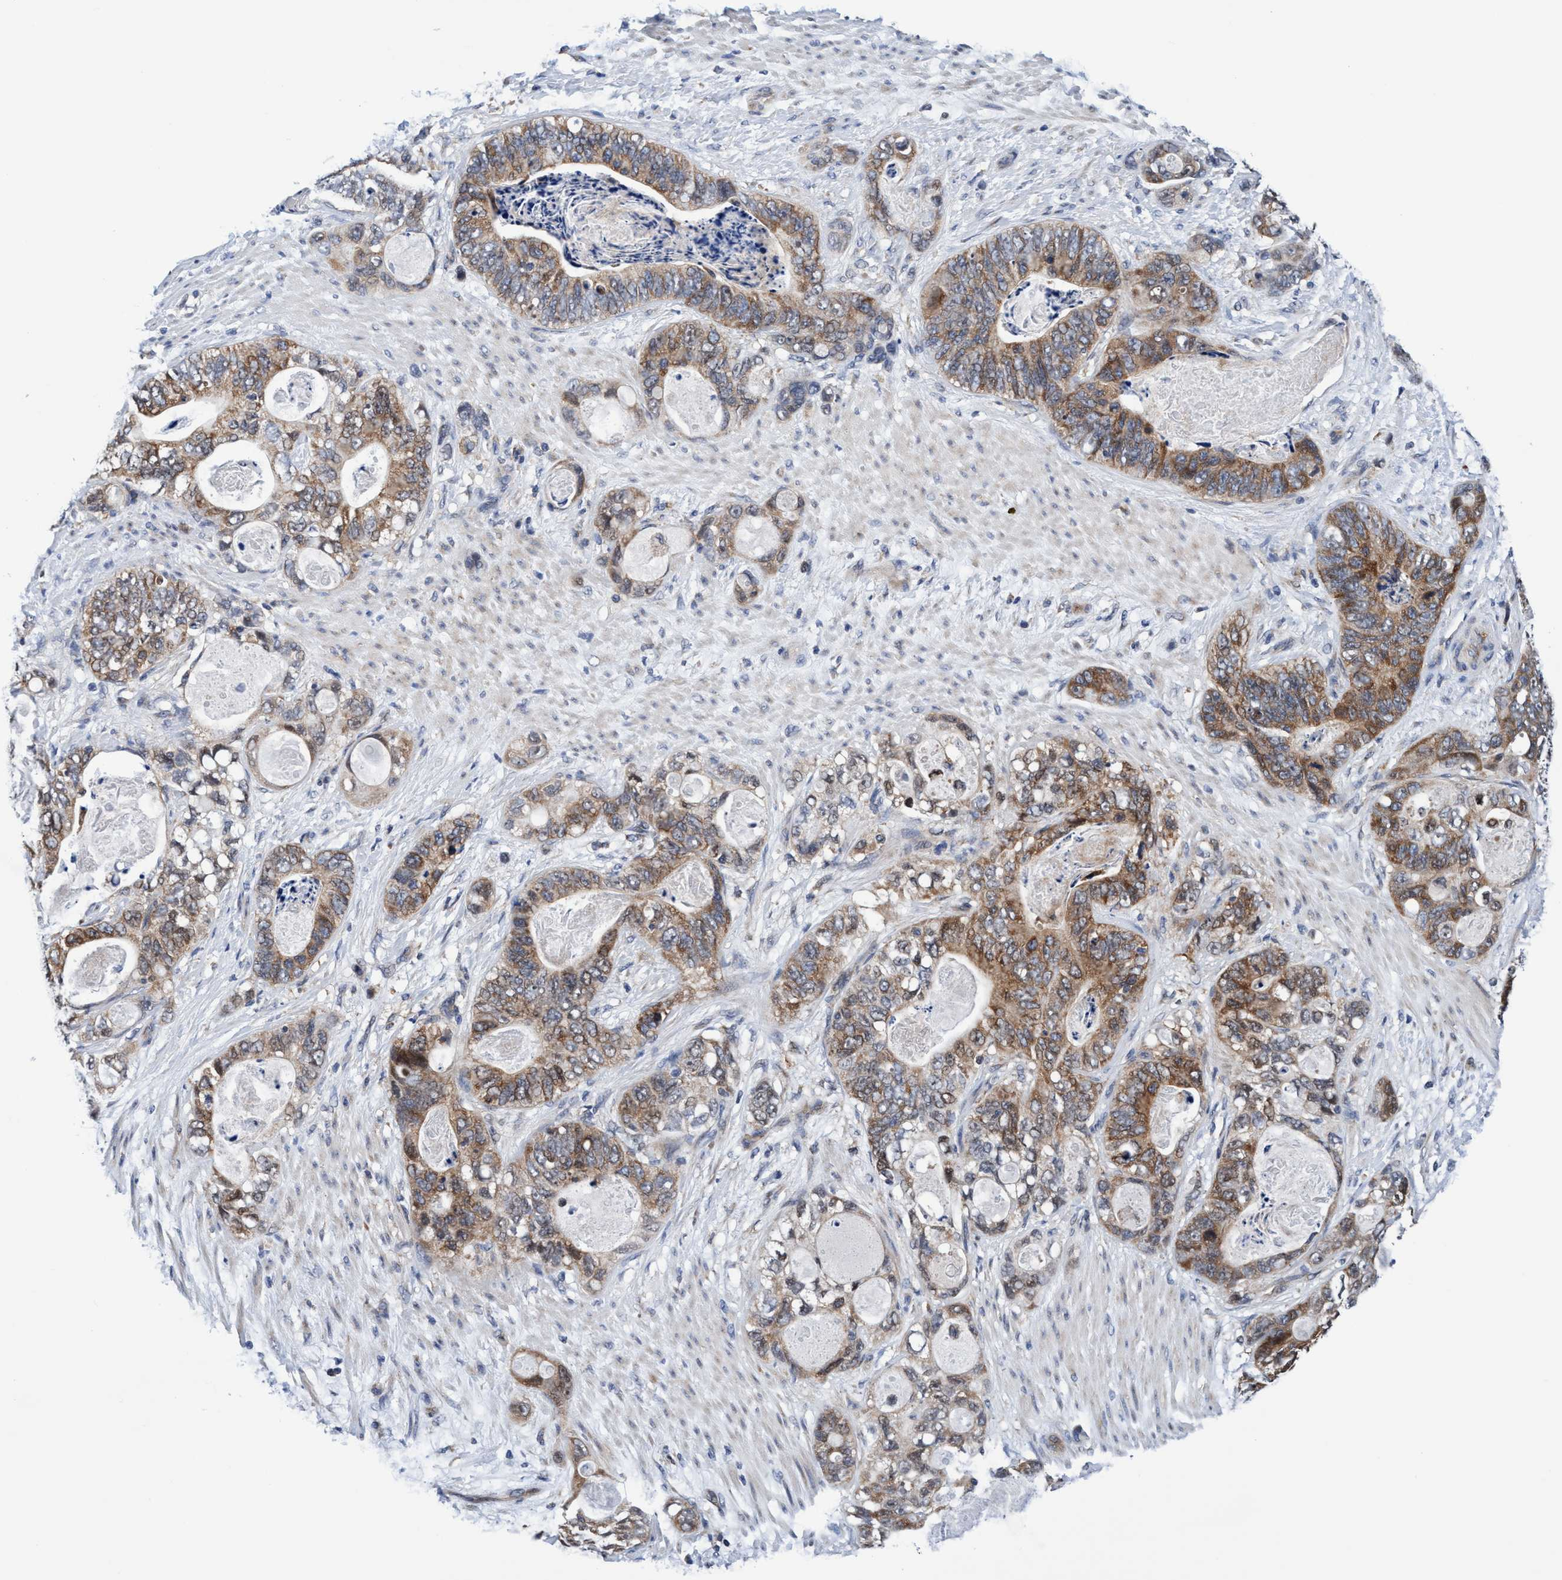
{"staining": {"intensity": "moderate", "quantity": ">75%", "location": "cytoplasmic/membranous"}, "tissue": "stomach cancer", "cell_type": "Tumor cells", "image_type": "cancer", "snomed": [{"axis": "morphology", "description": "Normal tissue, NOS"}, {"axis": "morphology", "description": "Adenocarcinoma, NOS"}, {"axis": "topography", "description": "Stomach"}], "caption": "Protein staining by immunohistochemistry displays moderate cytoplasmic/membranous staining in about >75% of tumor cells in adenocarcinoma (stomach). (IHC, brightfield microscopy, high magnification).", "gene": "AGAP2", "patient": {"sex": "female", "age": 89}}